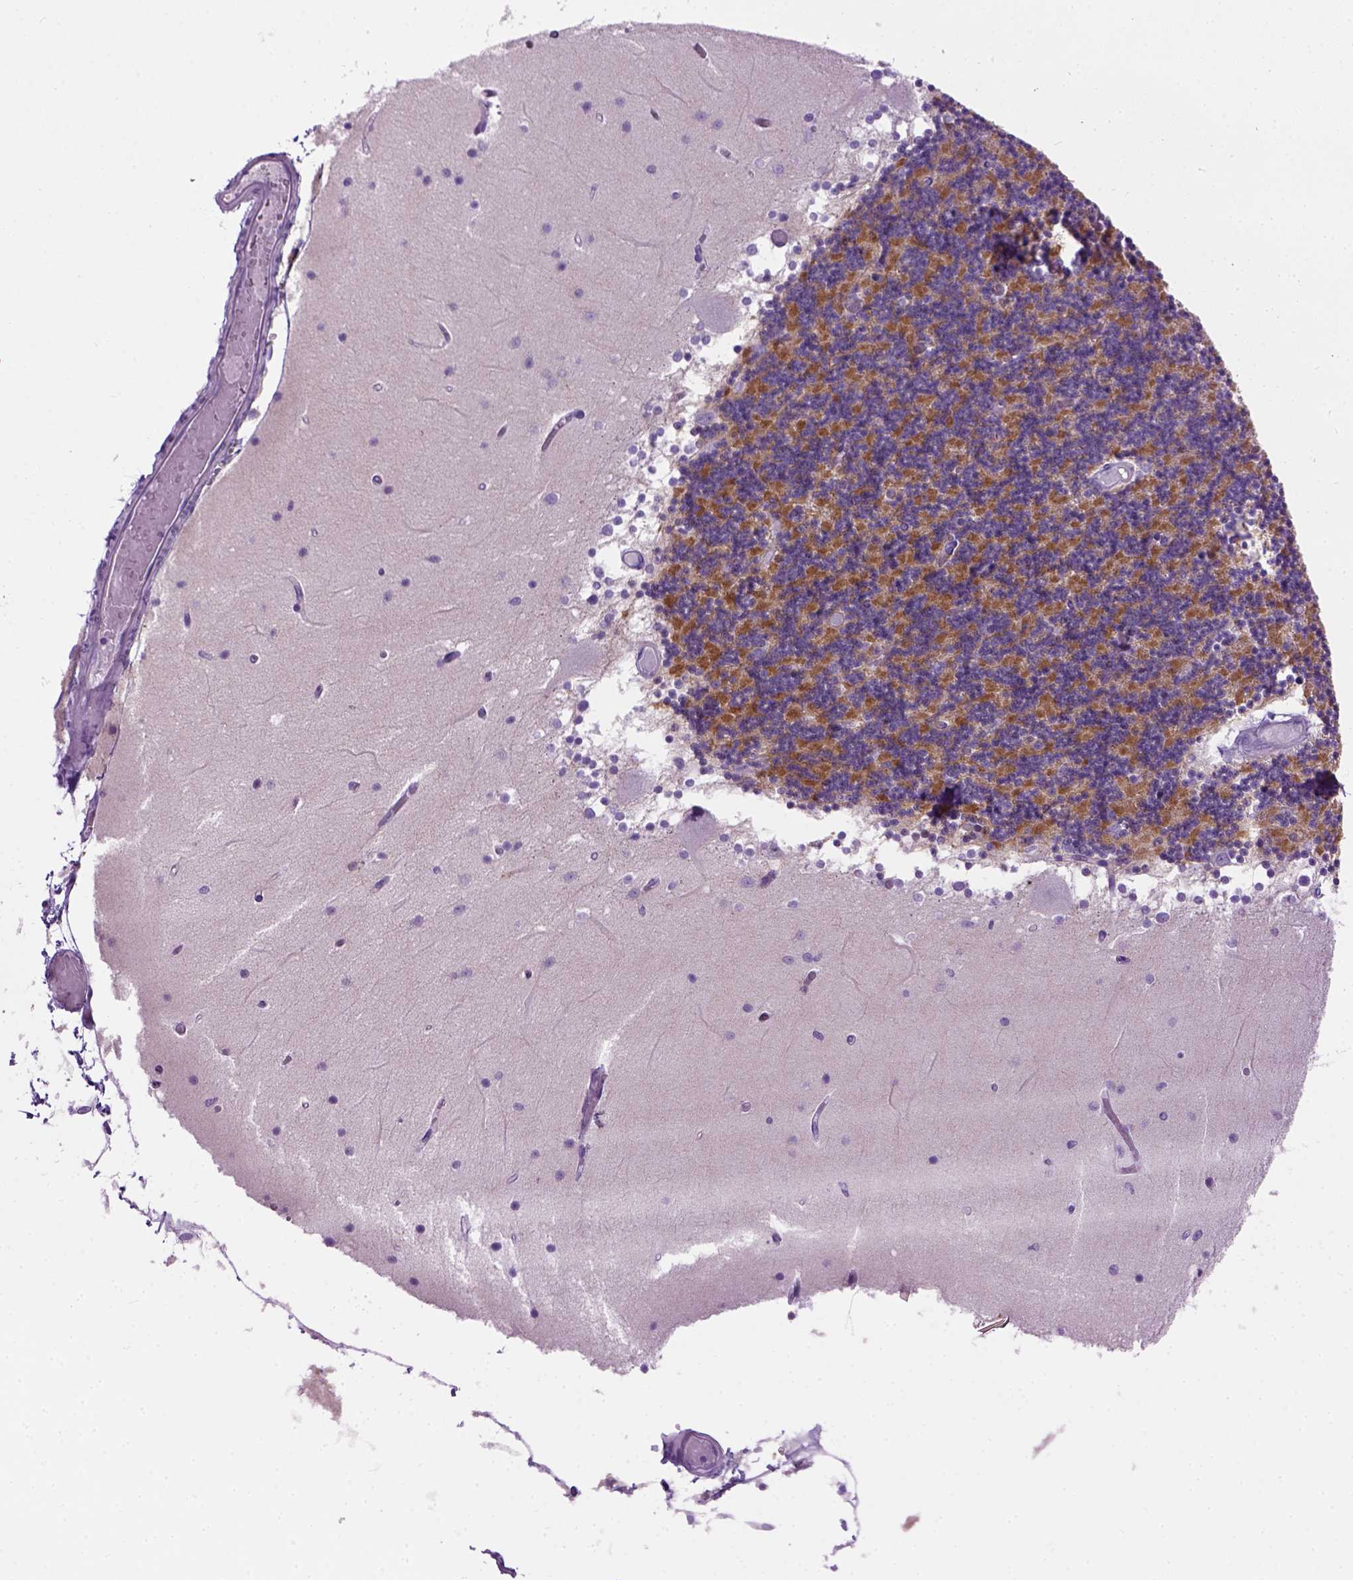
{"staining": {"intensity": "moderate", "quantity": "25%-75%", "location": "cytoplasmic/membranous"}, "tissue": "cerebellum", "cell_type": "Cells in granular layer", "image_type": "normal", "snomed": [{"axis": "morphology", "description": "Normal tissue, NOS"}, {"axis": "topography", "description": "Cerebellum"}], "caption": "Protein expression by IHC displays moderate cytoplasmic/membranous positivity in about 25%-75% of cells in granular layer in unremarkable cerebellum. The staining was performed using DAB to visualize the protein expression in brown, while the nuclei were stained in blue with hematoxylin (Magnification: 20x).", "gene": "GABRB2", "patient": {"sex": "female", "age": 28}}